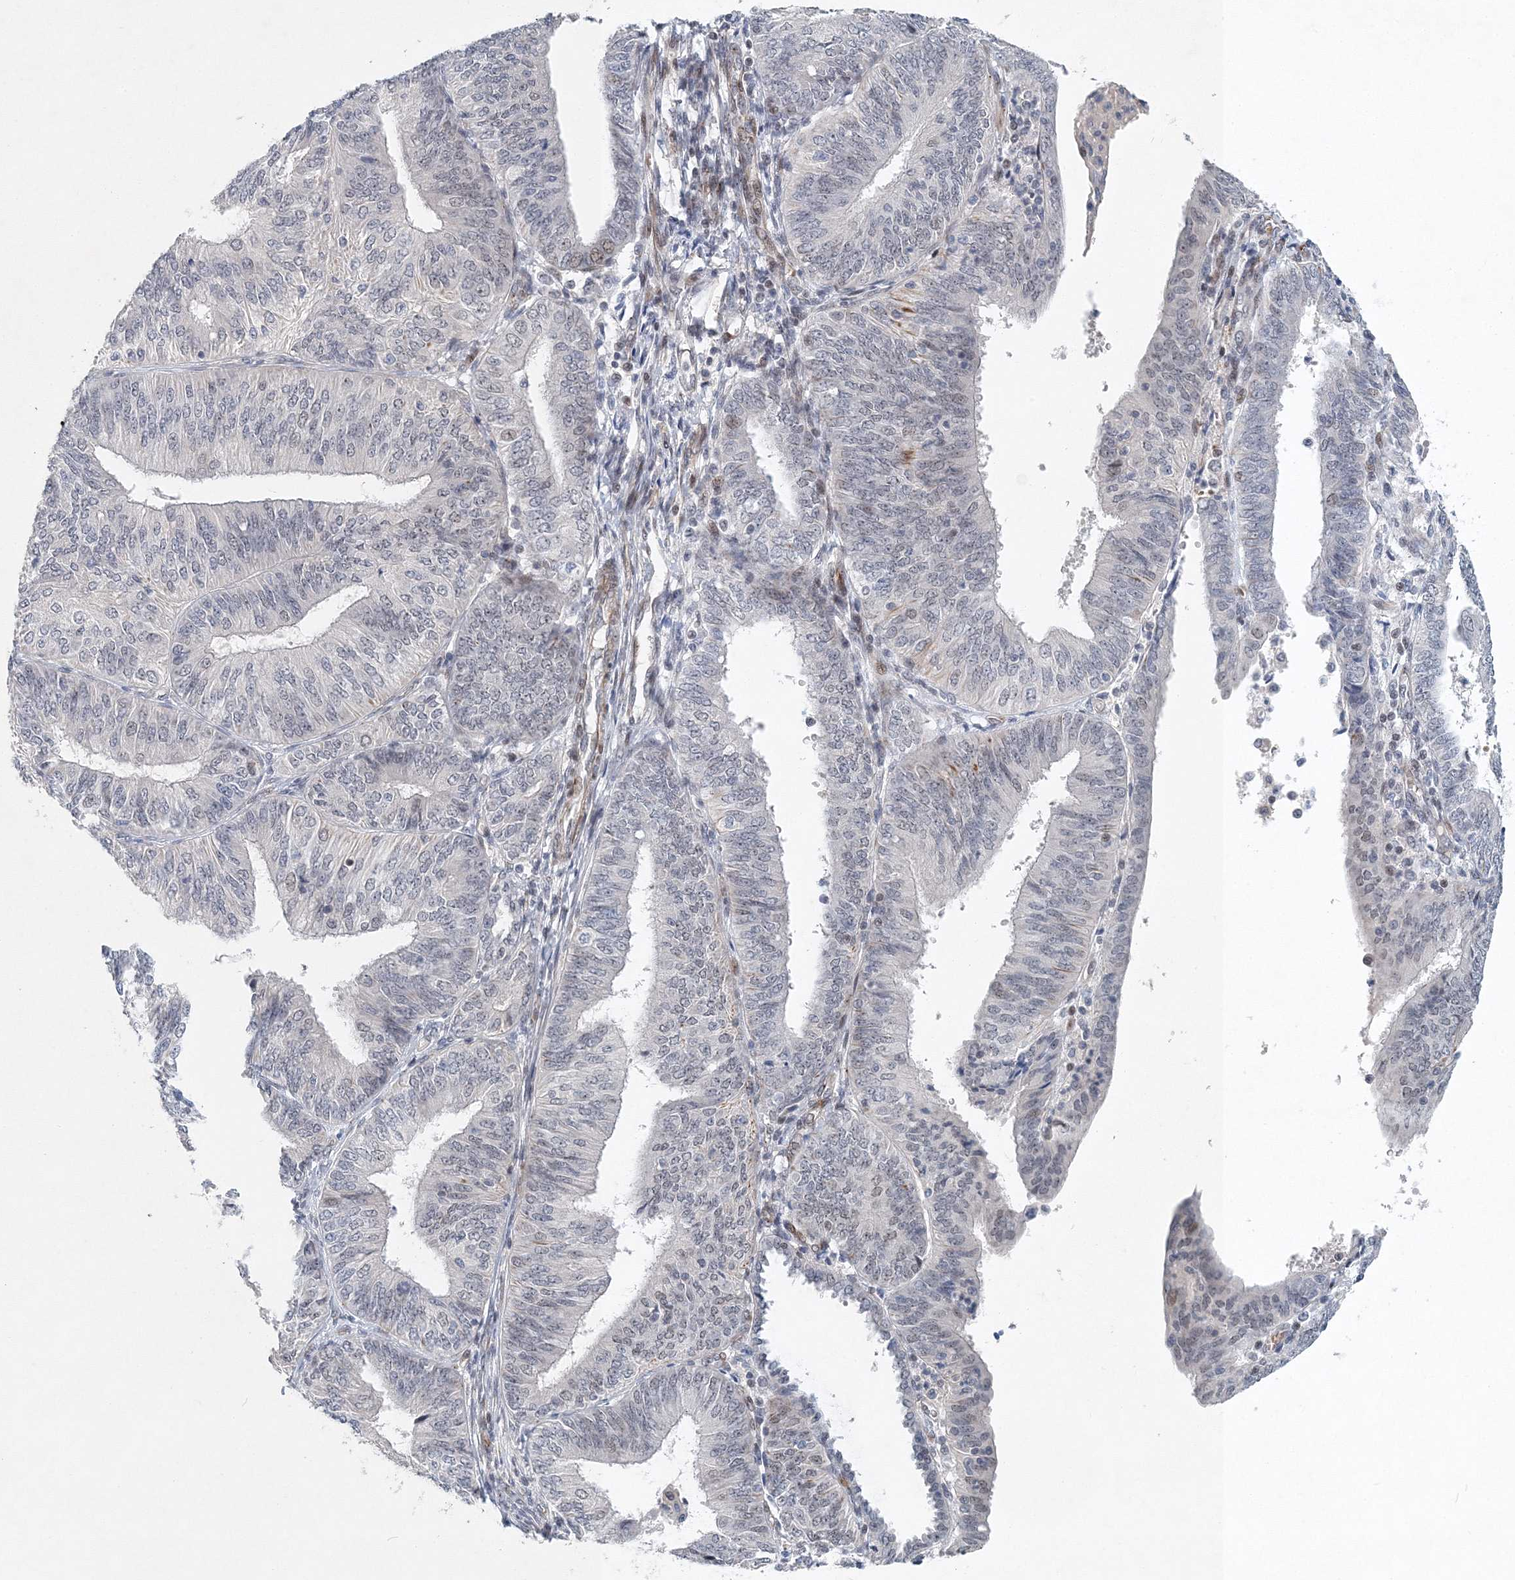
{"staining": {"intensity": "weak", "quantity": "<25%", "location": "nuclear"}, "tissue": "endometrial cancer", "cell_type": "Tumor cells", "image_type": "cancer", "snomed": [{"axis": "morphology", "description": "Adenocarcinoma, NOS"}, {"axis": "topography", "description": "Endometrium"}], "caption": "High power microscopy micrograph of an IHC micrograph of endometrial cancer, revealing no significant expression in tumor cells.", "gene": "UIMC1", "patient": {"sex": "female", "age": 58}}